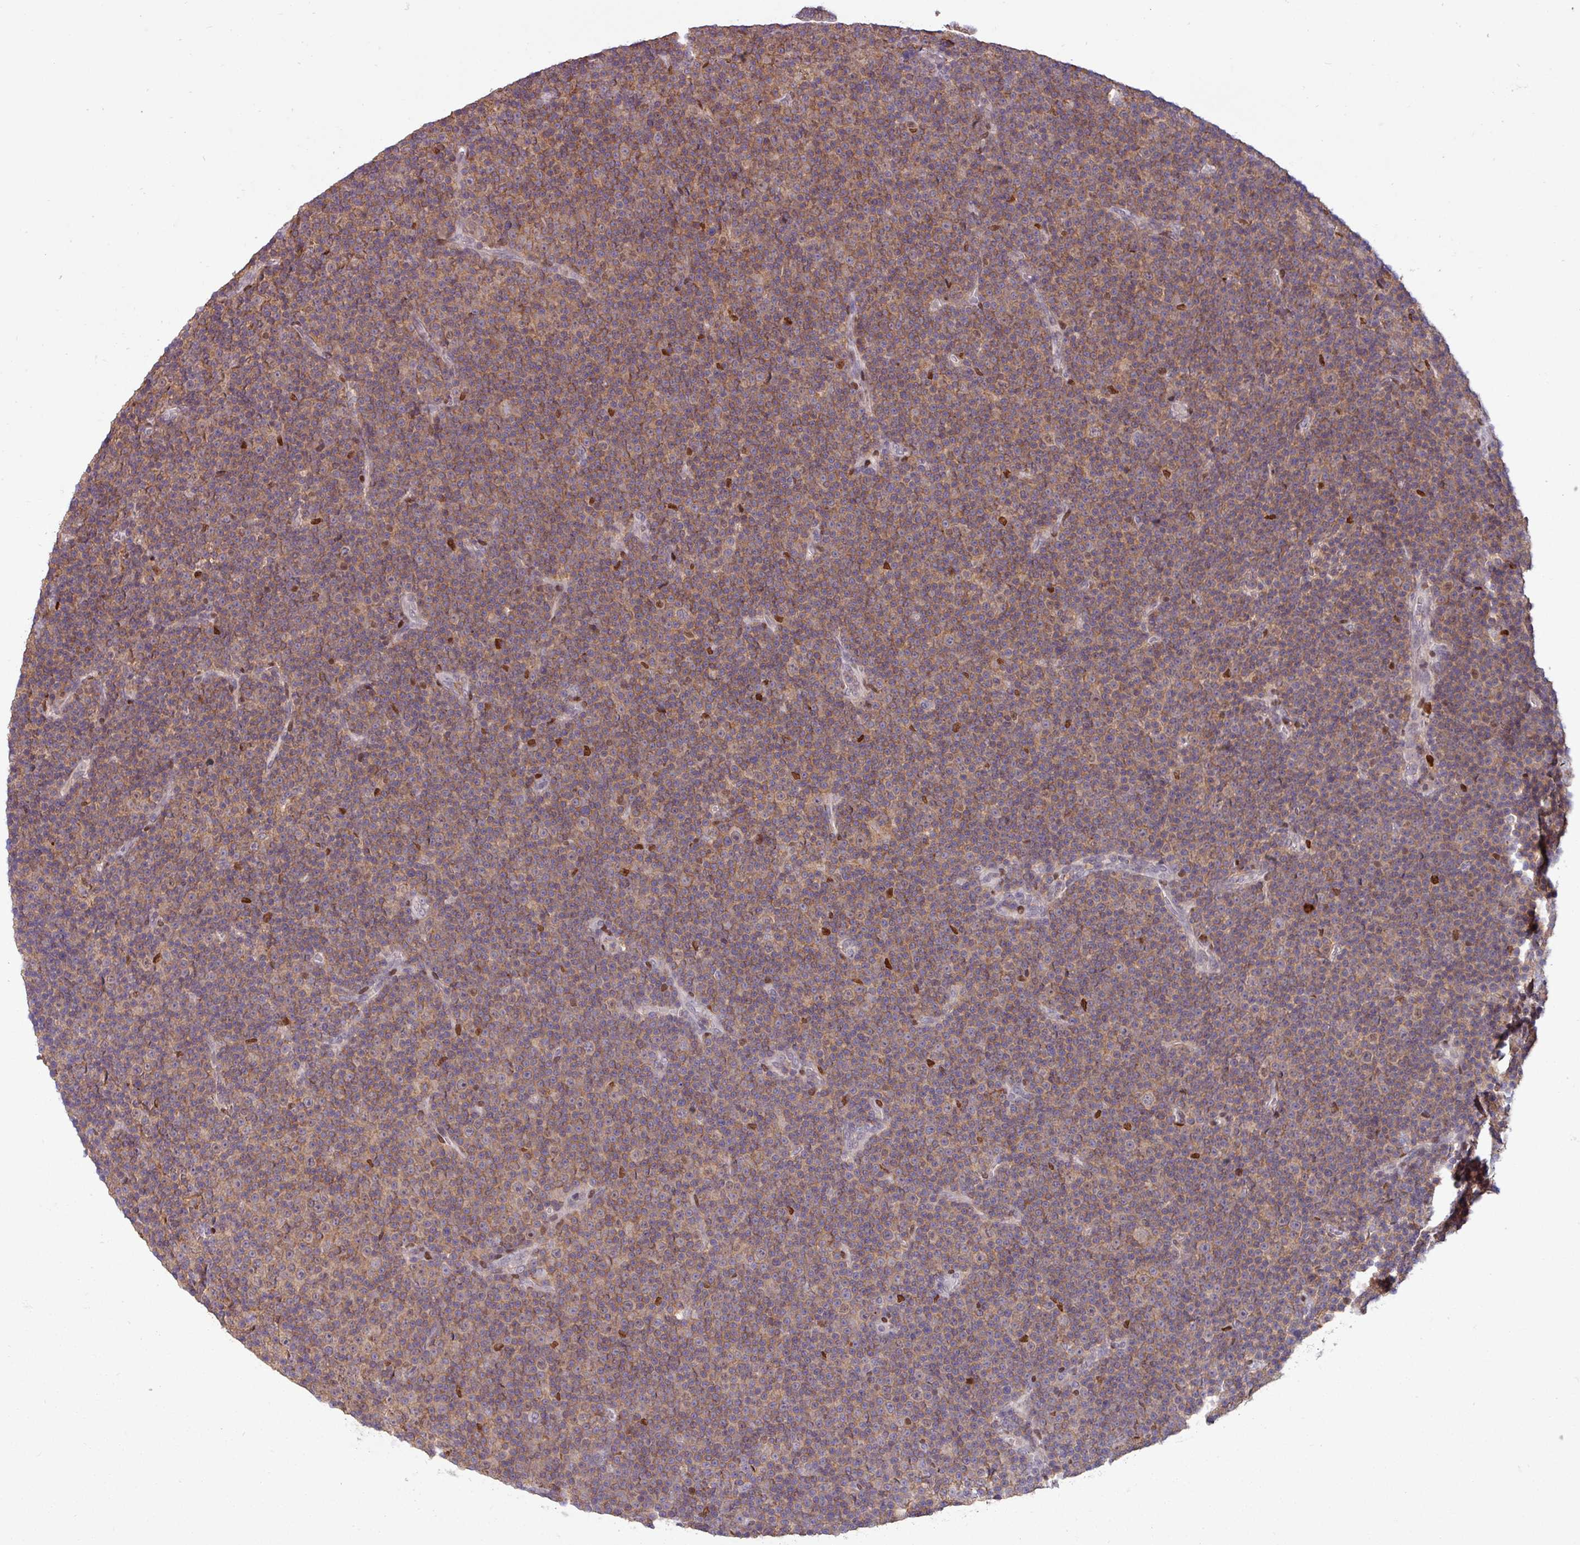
{"staining": {"intensity": "moderate", "quantity": "25%-75%", "location": "cytoplasmic/membranous"}, "tissue": "lymphoma", "cell_type": "Tumor cells", "image_type": "cancer", "snomed": [{"axis": "morphology", "description": "Malignant lymphoma, non-Hodgkin's type, Low grade"}, {"axis": "topography", "description": "Lymph node"}], "caption": "Lymphoma stained with IHC reveals moderate cytoplasmic/membranous expression in approximately 25%-75% of tumor cells.", "gene": "PRRX1", "patient": {"sex": "female", "age": 67}}